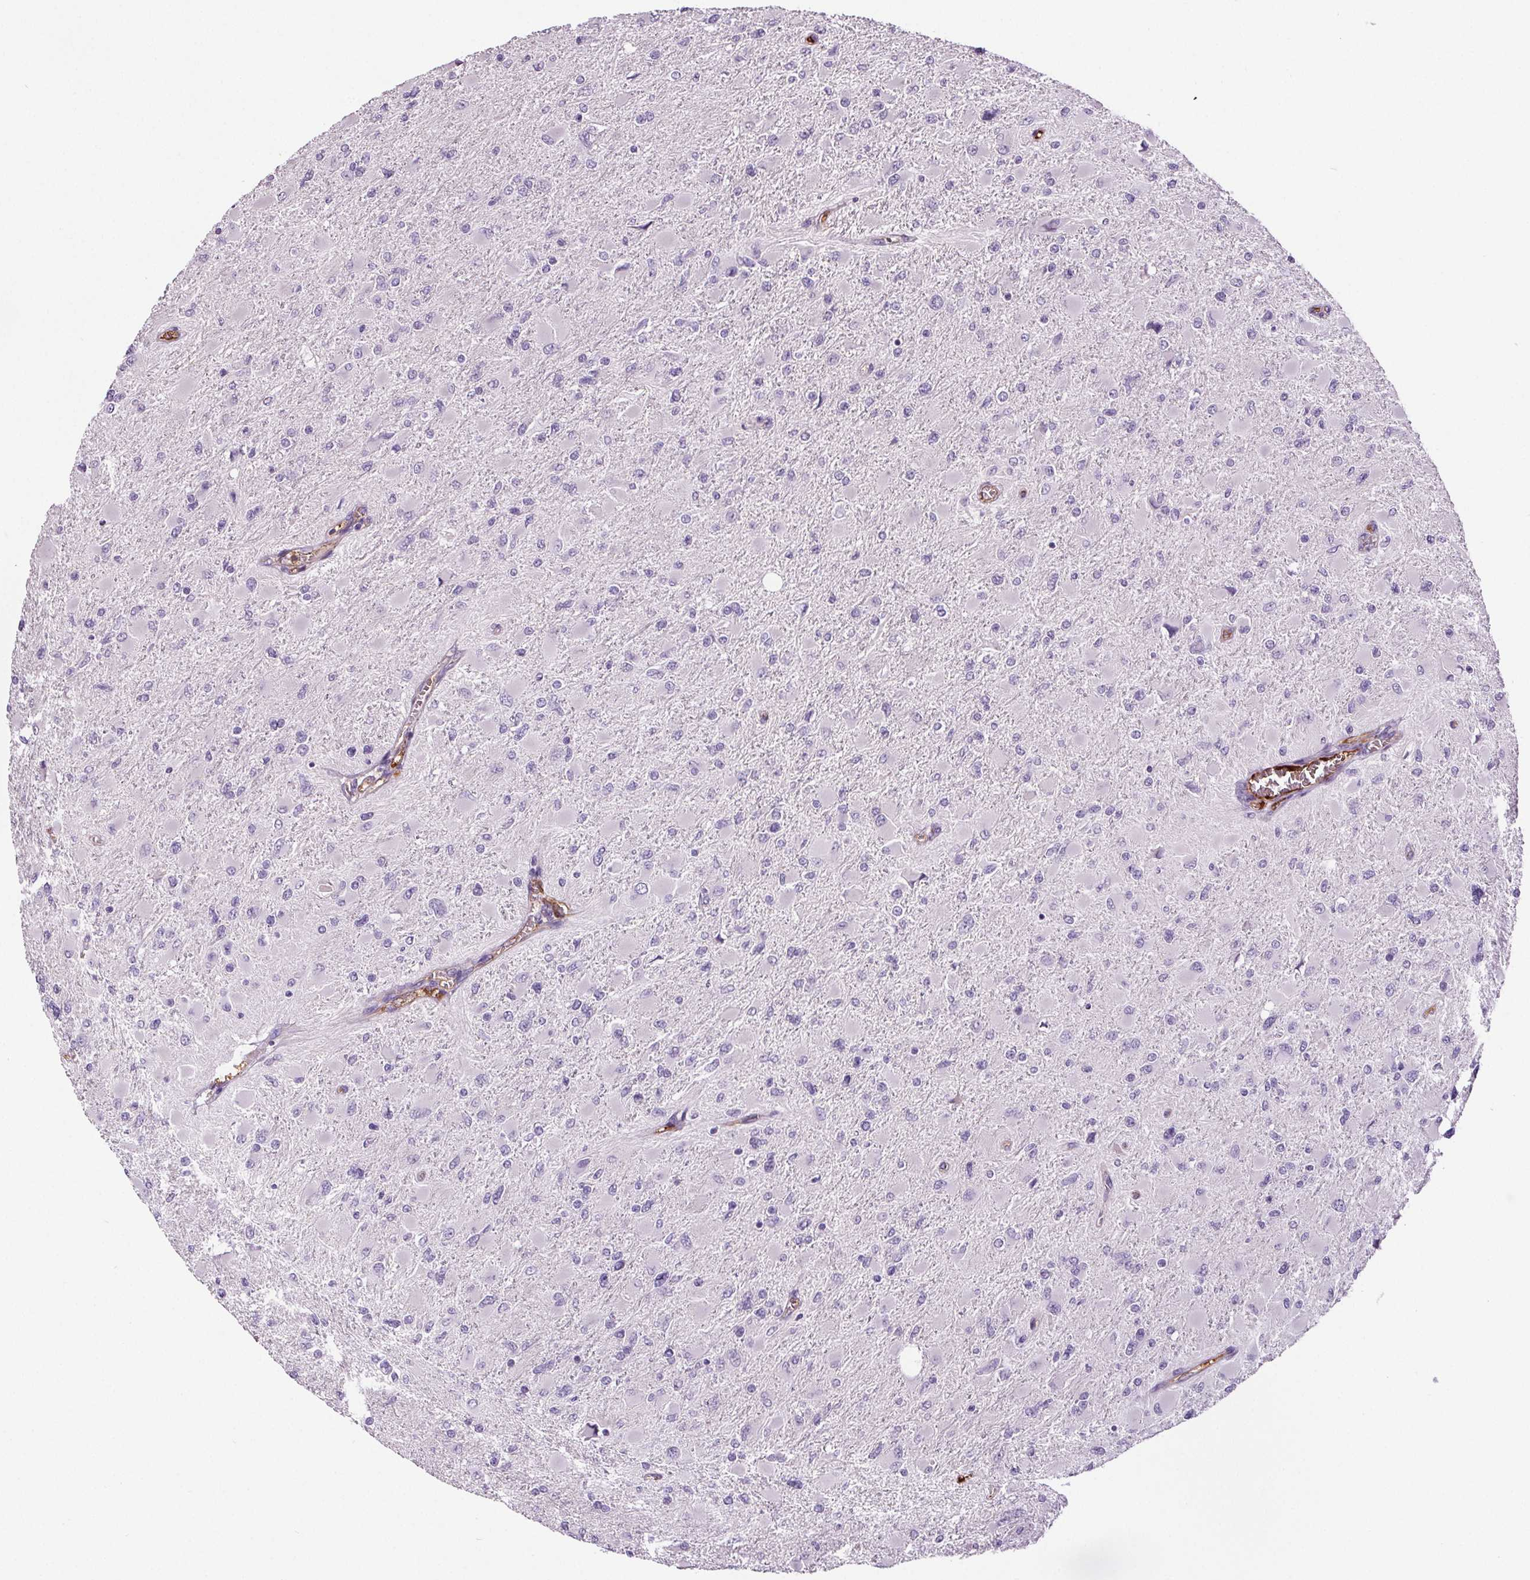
{"staining": {"intensity": "negative", "quantity": "none", "location": "none"}, "tissue": "glioma", "cell_type": "Tumor cells", "image_type": "cancer", "snomed": [{"axis": "morphology", "description": "Glioma, malignant, High grade"}, {"axis": "topography", "description": "Cerebral cortex"}], "caption": "Image shows no protein staining in tumor cells of malignant glioma (high-grade) tissue.", "gene": "CD5L", "patient": {"sex": "female", "age": 36}}